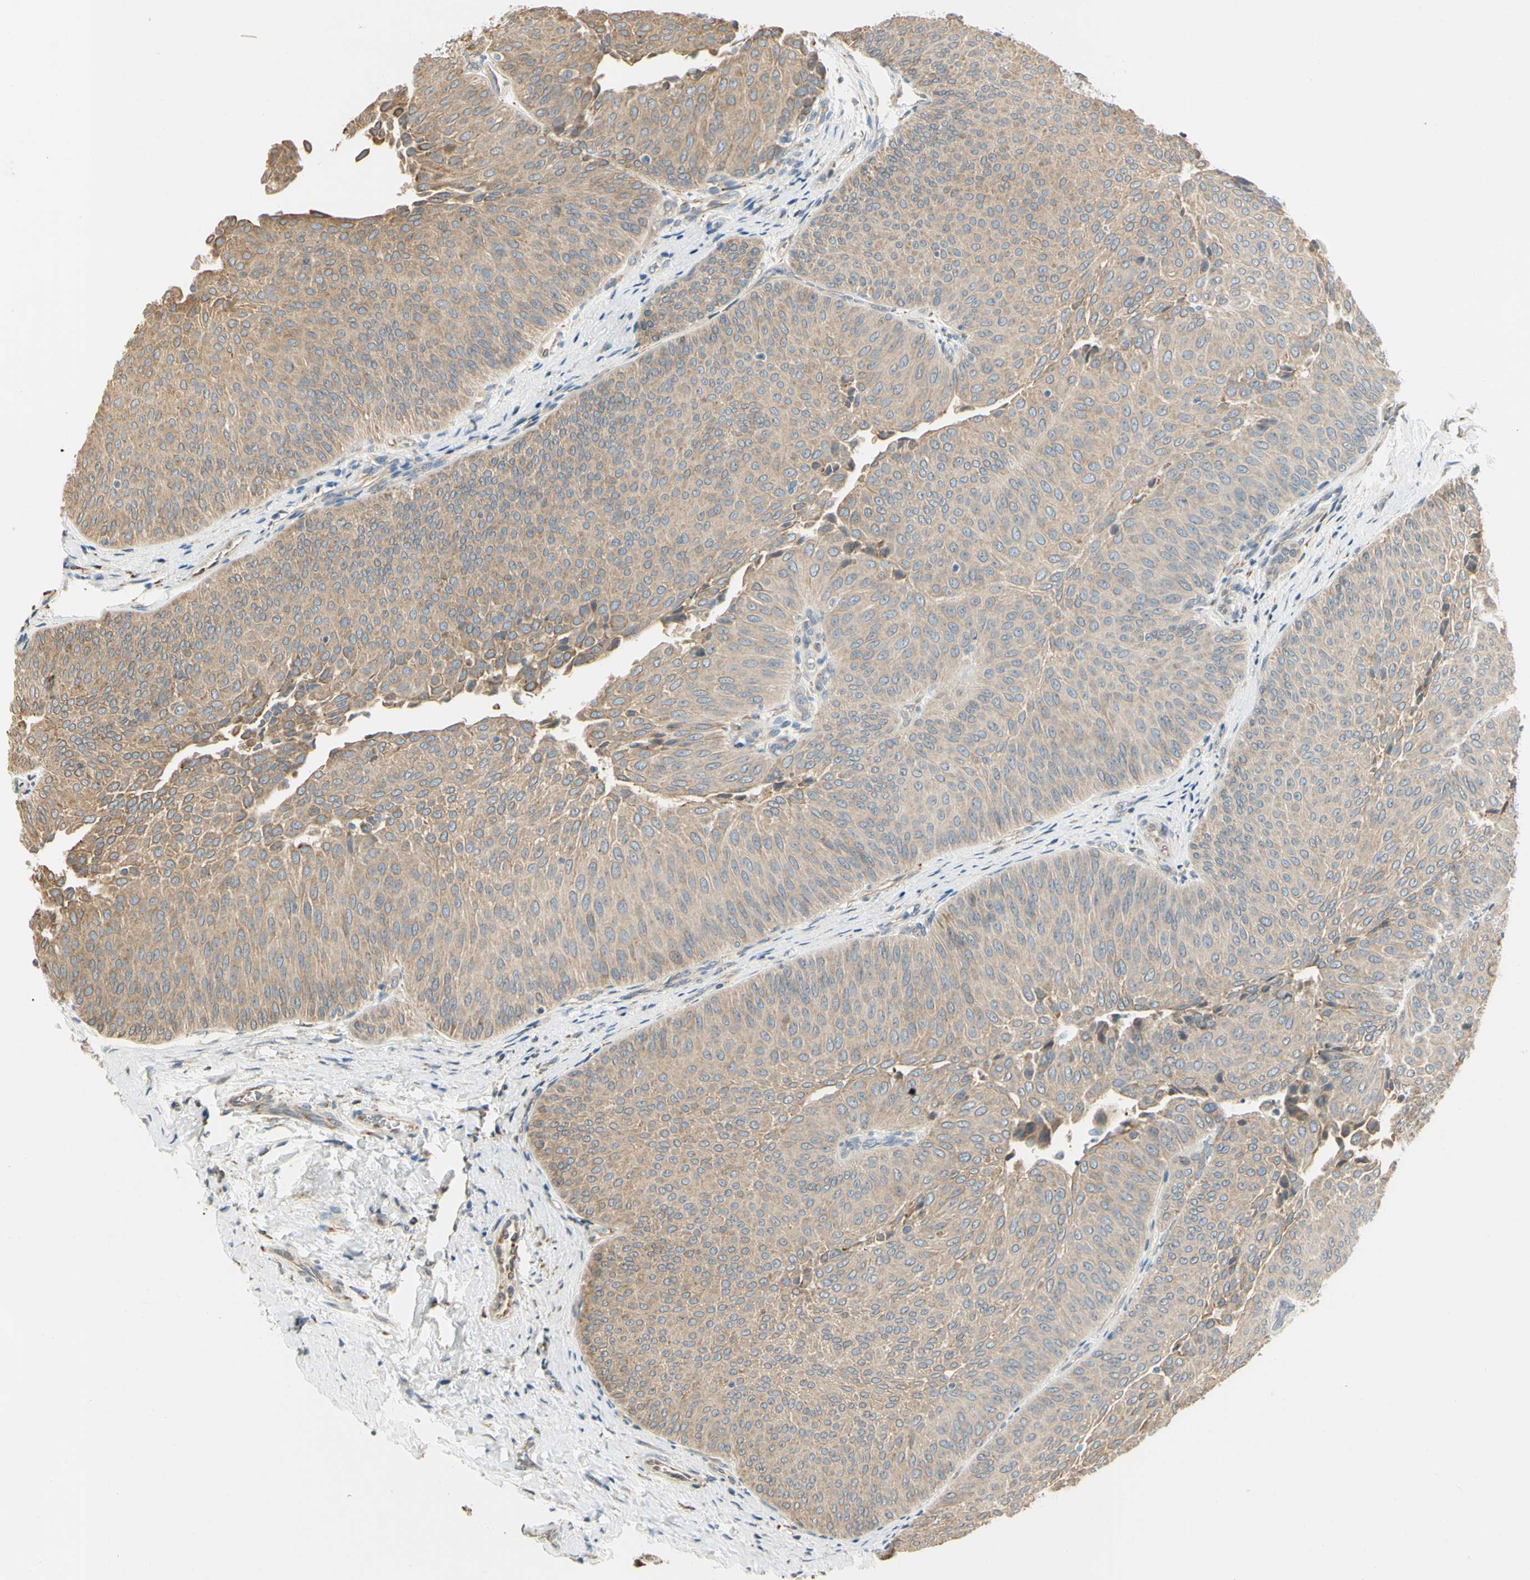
{"staining": {"intensity": "moderate", "quantity": ">75%", "location": "cytoplasmic/membranous"}, "tissue": "urothelial cancer", "cell_type": "Tumor cells", "image_type": "cancer", "snomed": [{"axis": "morphology", "description": "Urothelial carcinoma, Low grade"}, {"axis": "topography", "description": "Urinary bladder"}], "caption": "A high-resolution image shows immunohistochemistry staining of urothelial carcinoma (low-grade), which demonstrates moderate cytoplasmic/membranous expression in about >75% of tumor cells.", "gene": "IGDCC4", "patient": {"sex": "female", "age": 60}}